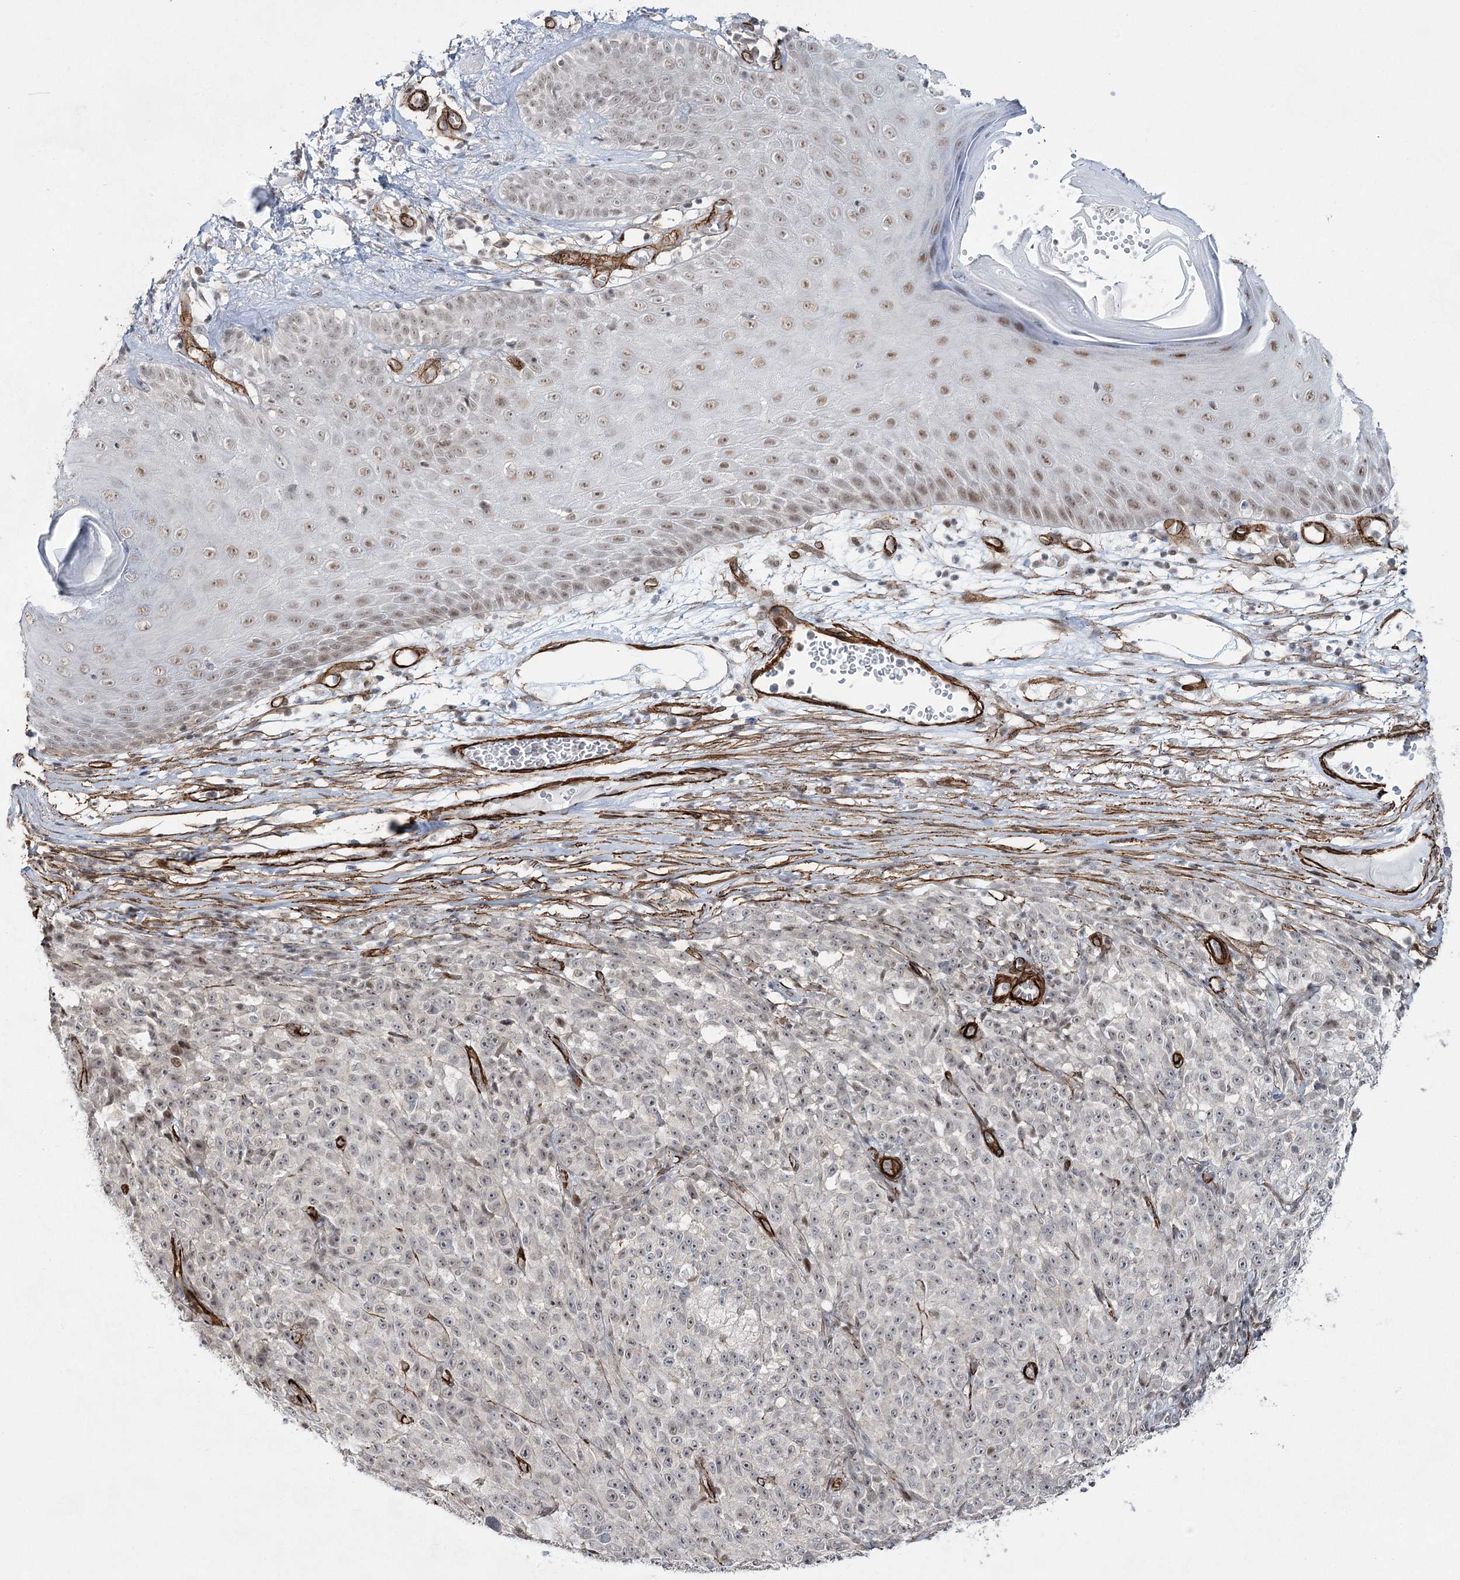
{"staining": {"intensity": "weak", "quantity": "<25%", "location": "nuclear"}, "tissue": "melanoma", "cell_type": "Tumor cells", "image_type": "cancer", "snomed": [{"axis": "morphology", "description": "Malignant melanoma, NOS"}, {"axis": "topography", "description": "Skin"}], "caption": "A micrograph of malignant melanoma stained for a protein exhibits no brown staining in tumor cells. (Stains: DAB (3,3'-diaminobenzidine) immunohistochemistry with hematoxylin counter stain, Microscopy: brightfield microscopy at high magnification).", "gene": "CWF19L1", "patient": {"sex": "female", "age": 82}}